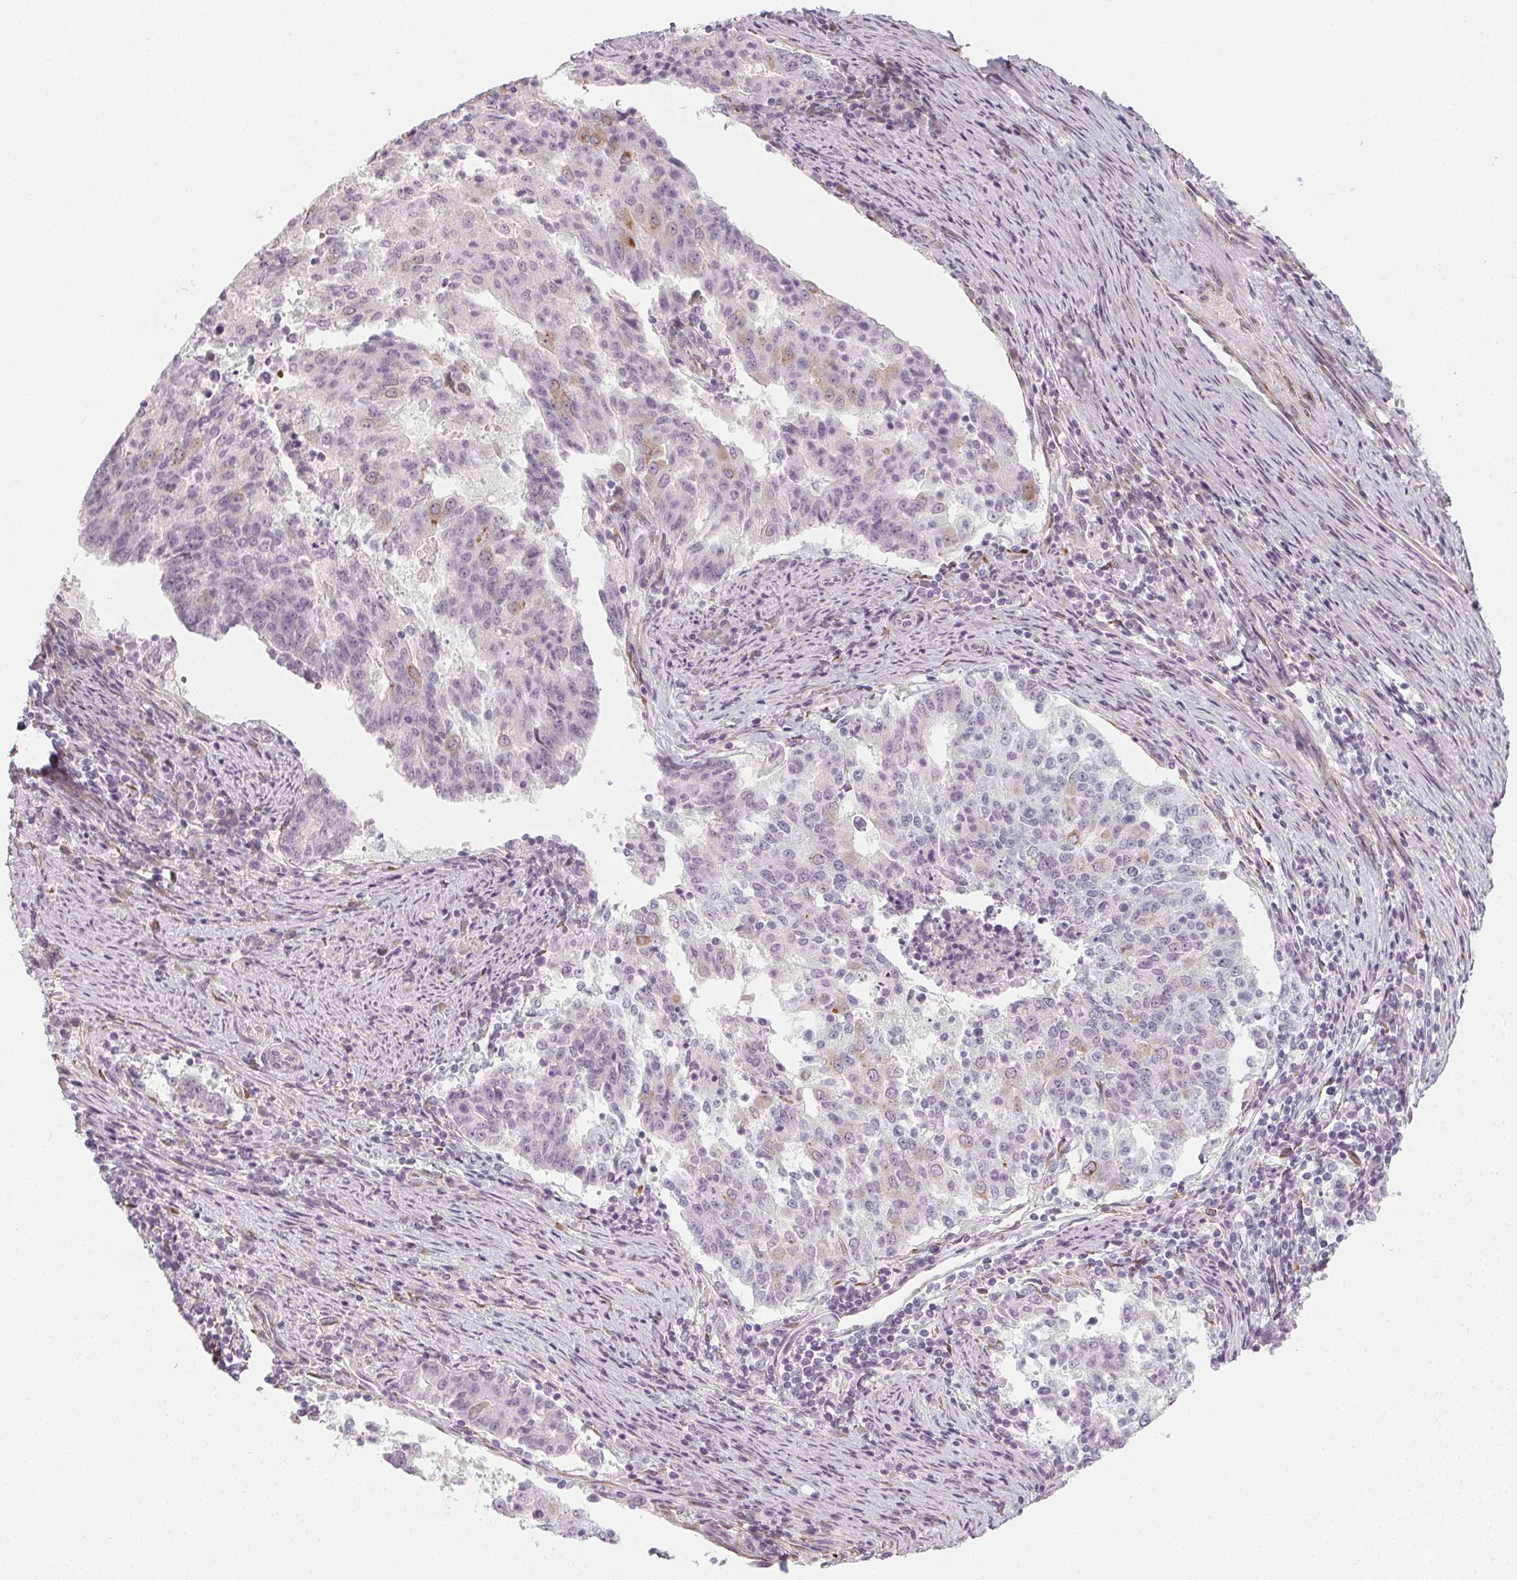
{"staining": {"intensity": "negative", "quantity": "none", "location": "none"}, "tissue": "endometrial cancer", "cell_type": "Tumor cells", "image_type": "cancer", "snomed": [{"axis": "morphology", "description": "Adenocarcinoma, NOS"}, {"axis": "topography", "description": "Endometrium"}], "caption": "An IHC histopathology image of endometrial adenocarcinoma is shown. There is no staining in tumor cells of endometrial adenocarcinoma. The staining was performed using DAB to visualize the protein expression in brown, while the nuclei were stained in blue with hematoxylin (Magnification: 20x).", "gene": "CCDC96", "patient": {"sex": "female", "age": 82}}